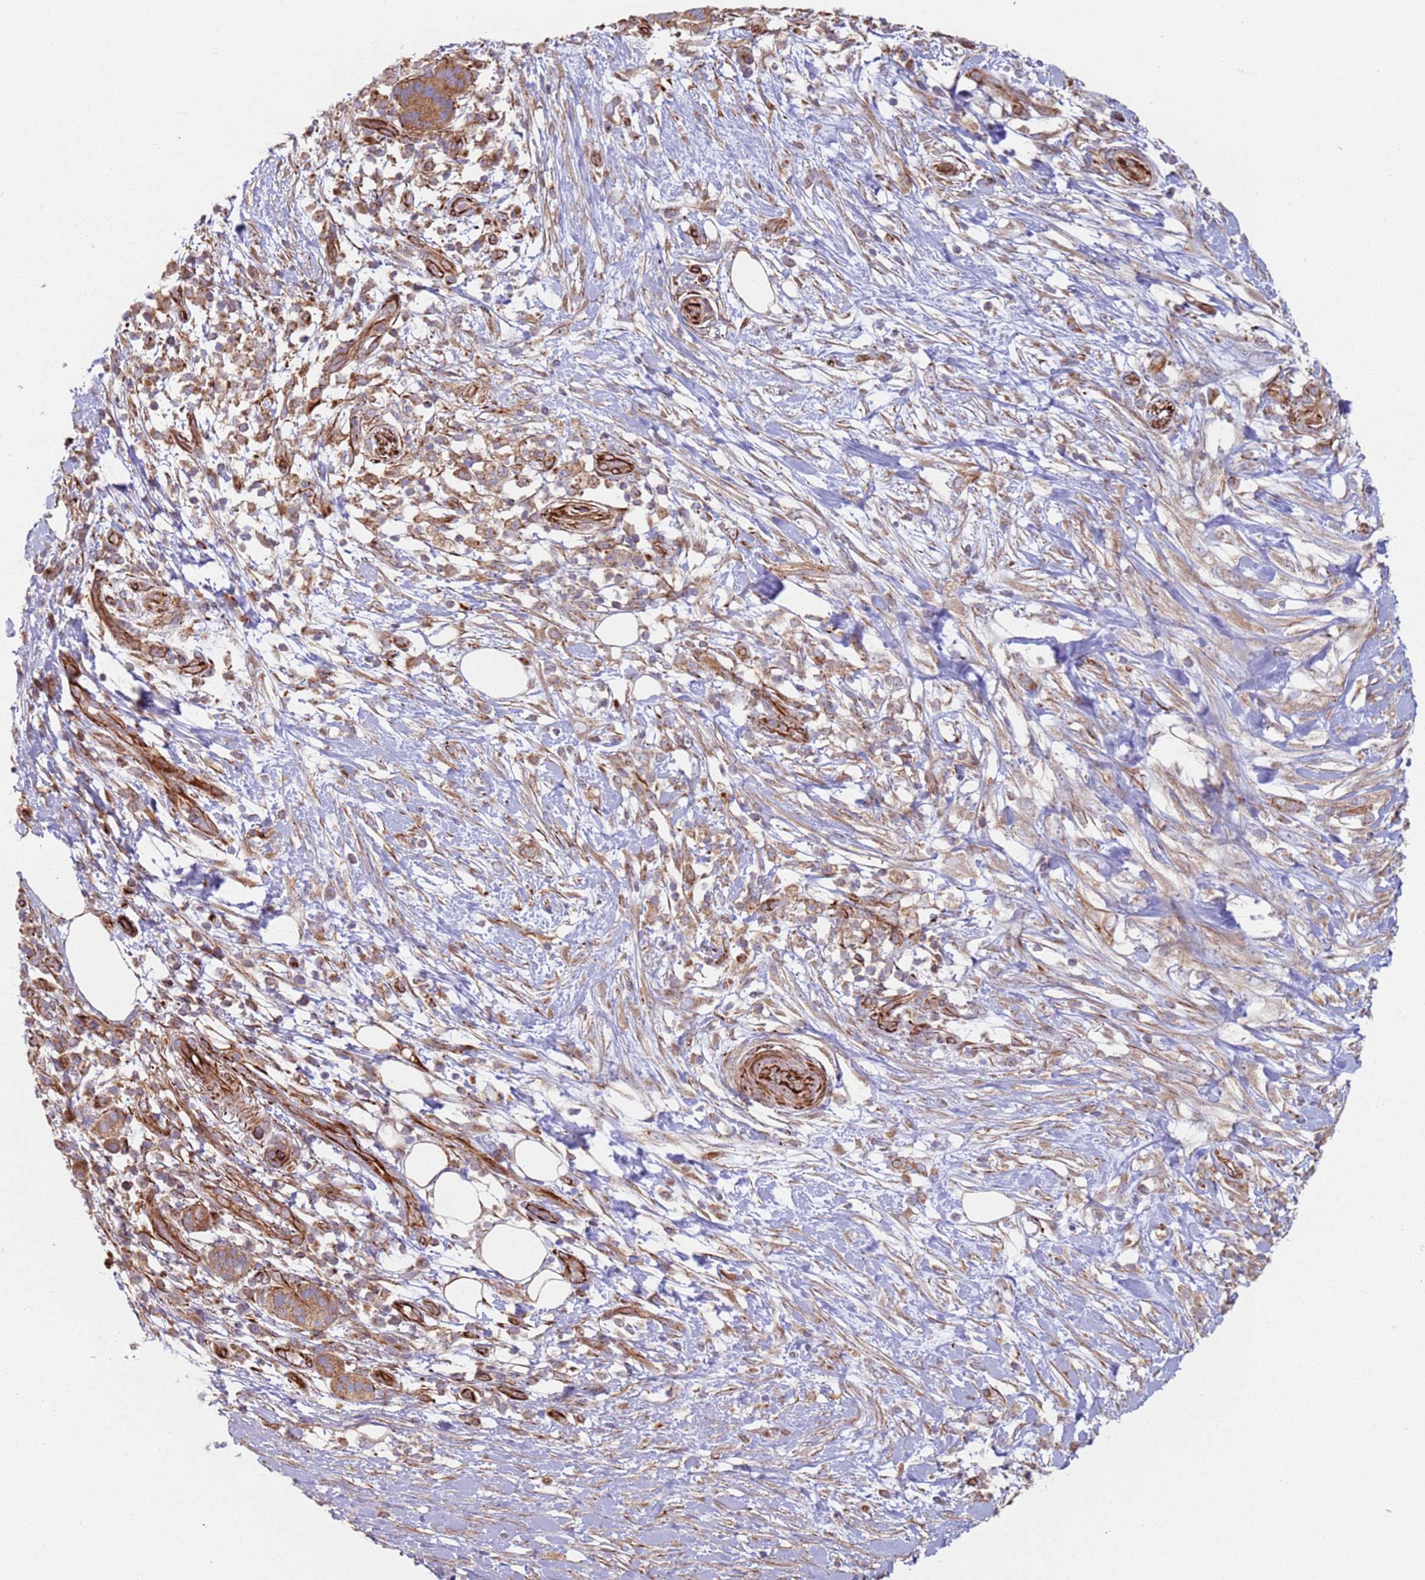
{"staining": {"intensity": "moderate", "quantity": ">75%", "location": "cytoplasmic/membranous"}, "tissue": "pancreatic cancer", "cell_type": "Tumor cells", "image_type": "cancer", "snomed": [{"axis": "morphology", "description": "Adenocarcinoma, NOS"}, {"axis": "topography", "description": "Pancreas"}], "caption": "A medium amount of moderate cytoplasmic/membranous staining is seen in about >75% of tumor cells in adenocarcinoma (pancreatic) tissue.", "gene": "SNAPIN", "patient": {"sex": "female", "age": 72}}